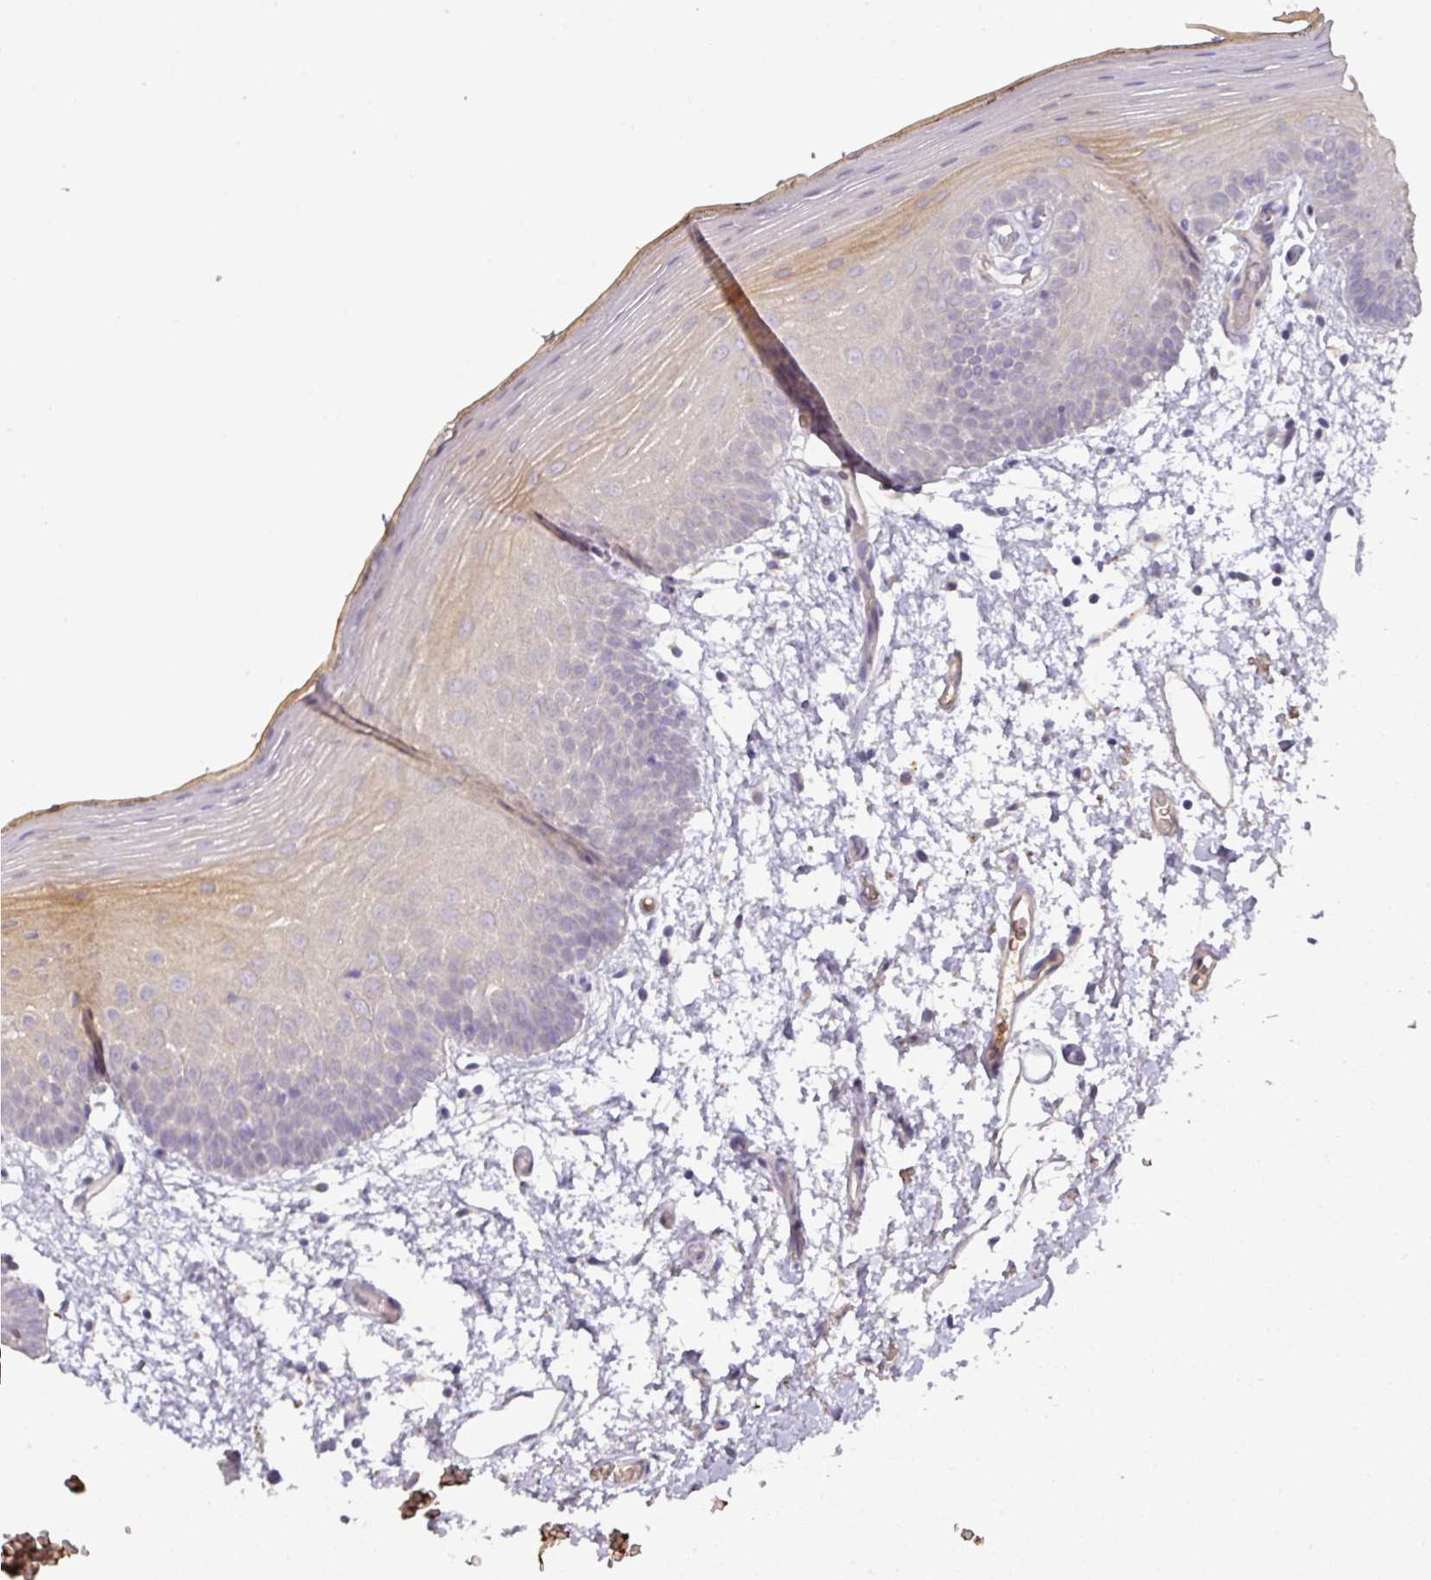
{"staining": {"intensity": "moderate", "quantity": "<25%", "location": "cytoplasmic/membranous"}, "tissue": "oral mucosa", "cell_type": "Squamous epithelial cells", "image_type": "normal", "snomed": [{"axis": "morphology", "description": "Normal tissue, NOS"}, {"axis": "morphology", "description": "Squamous cell carcinoma, NOS"}, {"axis": "topography", "description": "Oral tissue"}, {"axis": "topography", "description": "Head-Neck"}], "caption": "IHC photomicrograph of benign oral mucosa: oral mucosa stained using immunohistochemistry shows low levels of moderate protein expression localized specifically in the cytoplasmic/membranous of squamous epithelial cells, appearing as a cytoplasmic/membranous brown color.", "gene": "CCZ1B", "patient": {"sex": "female", "age": 81}}